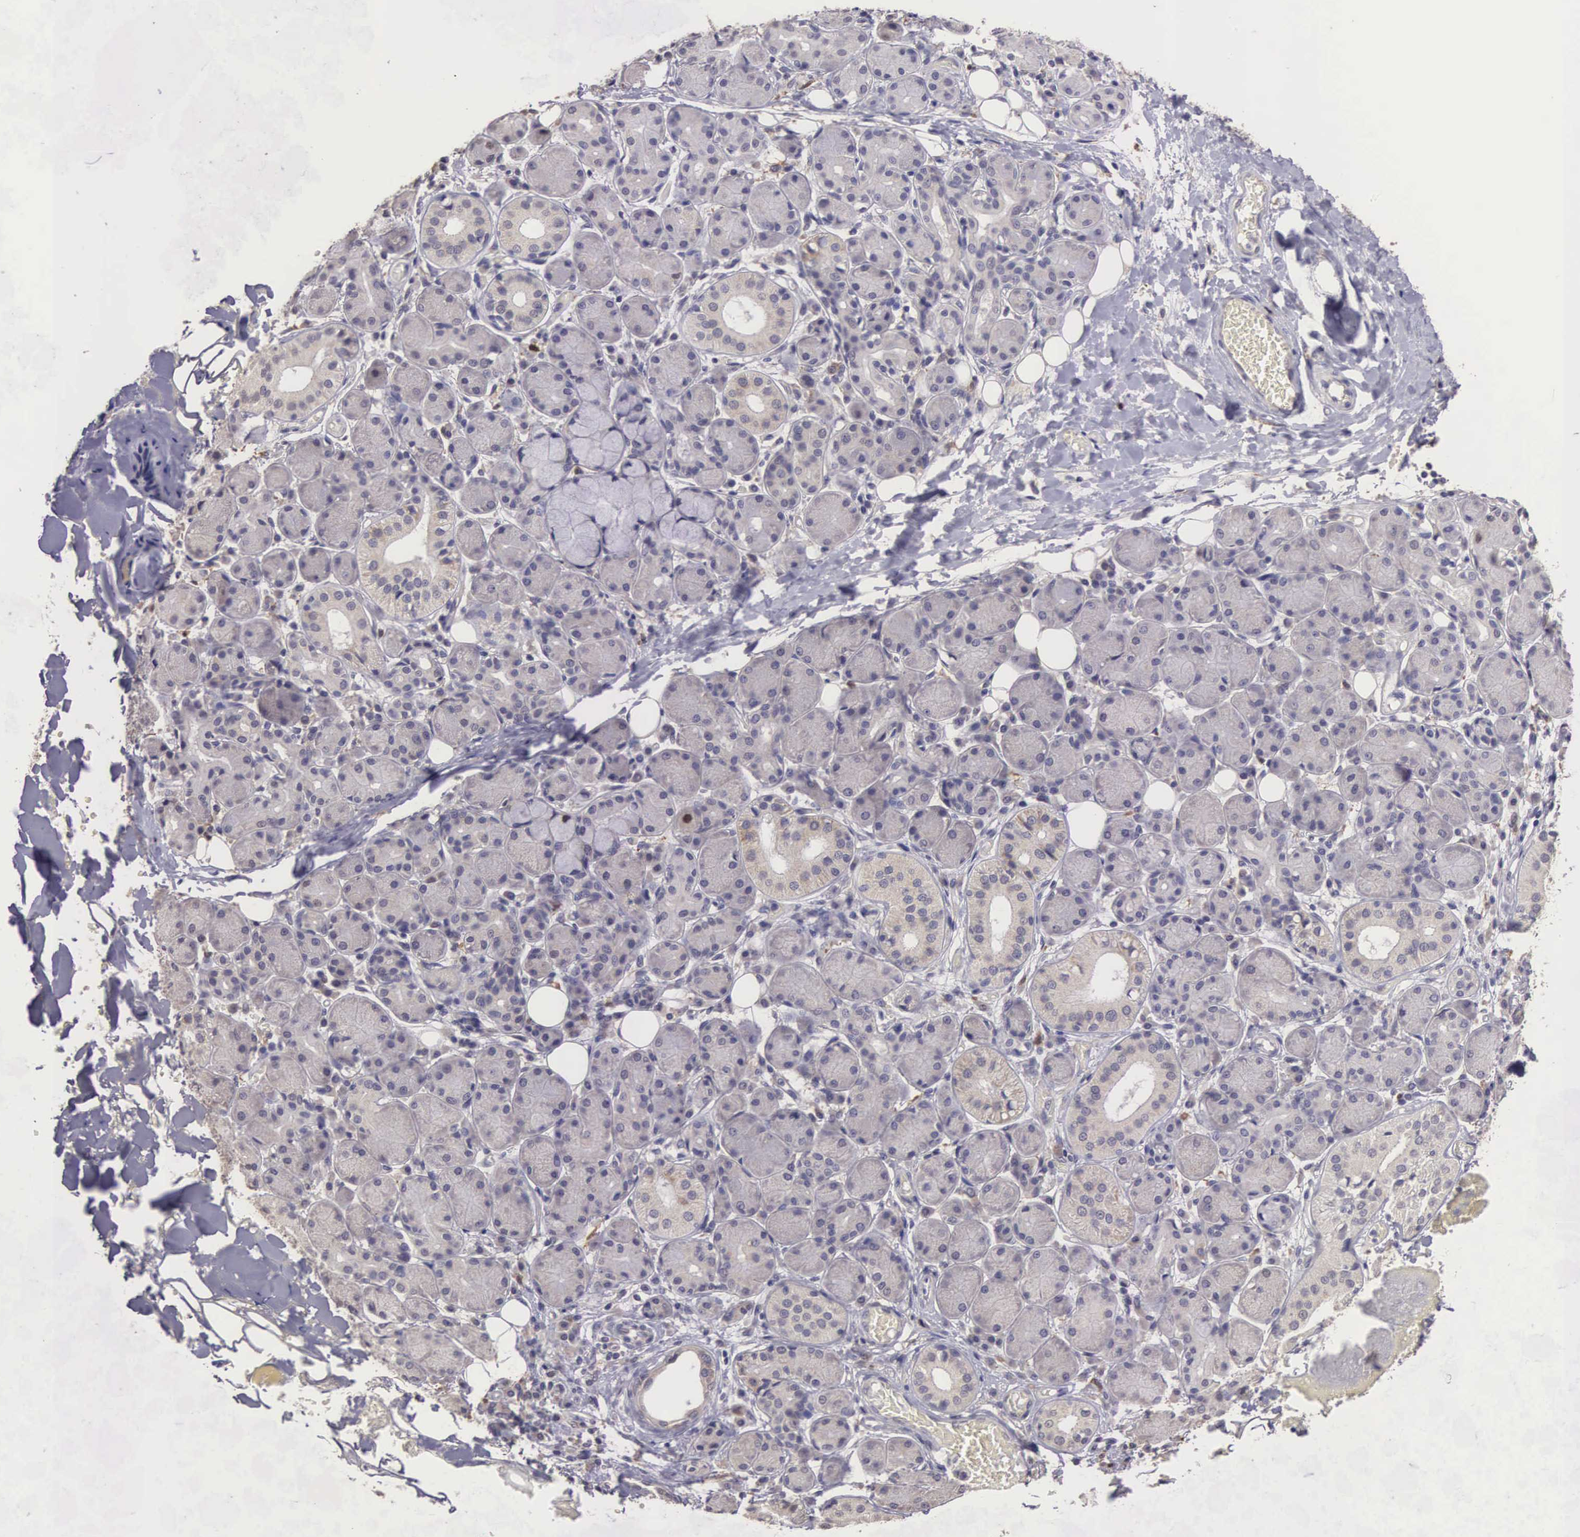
{"staining": {"intensity": "negative", "quantity": "none", "location": "none"}, "tissue": "salivary gland", "cell_type": "Glandular cells", "image_type": "normal", "snomed": [{"axis": "morphology", "description": "Normal tissue, NOS"}, {"axis": "topography", "description": "Salivary gland"}, {"axis": "topography", "description": "Peripheral nerve tissue"}], "caption": "This is an immunohistochemistry photomicrograph of normal human salivary gland. There is no staining in glandular cells.", "gene": "CDC45", "patient": {"sex": "male", "age": 62}}